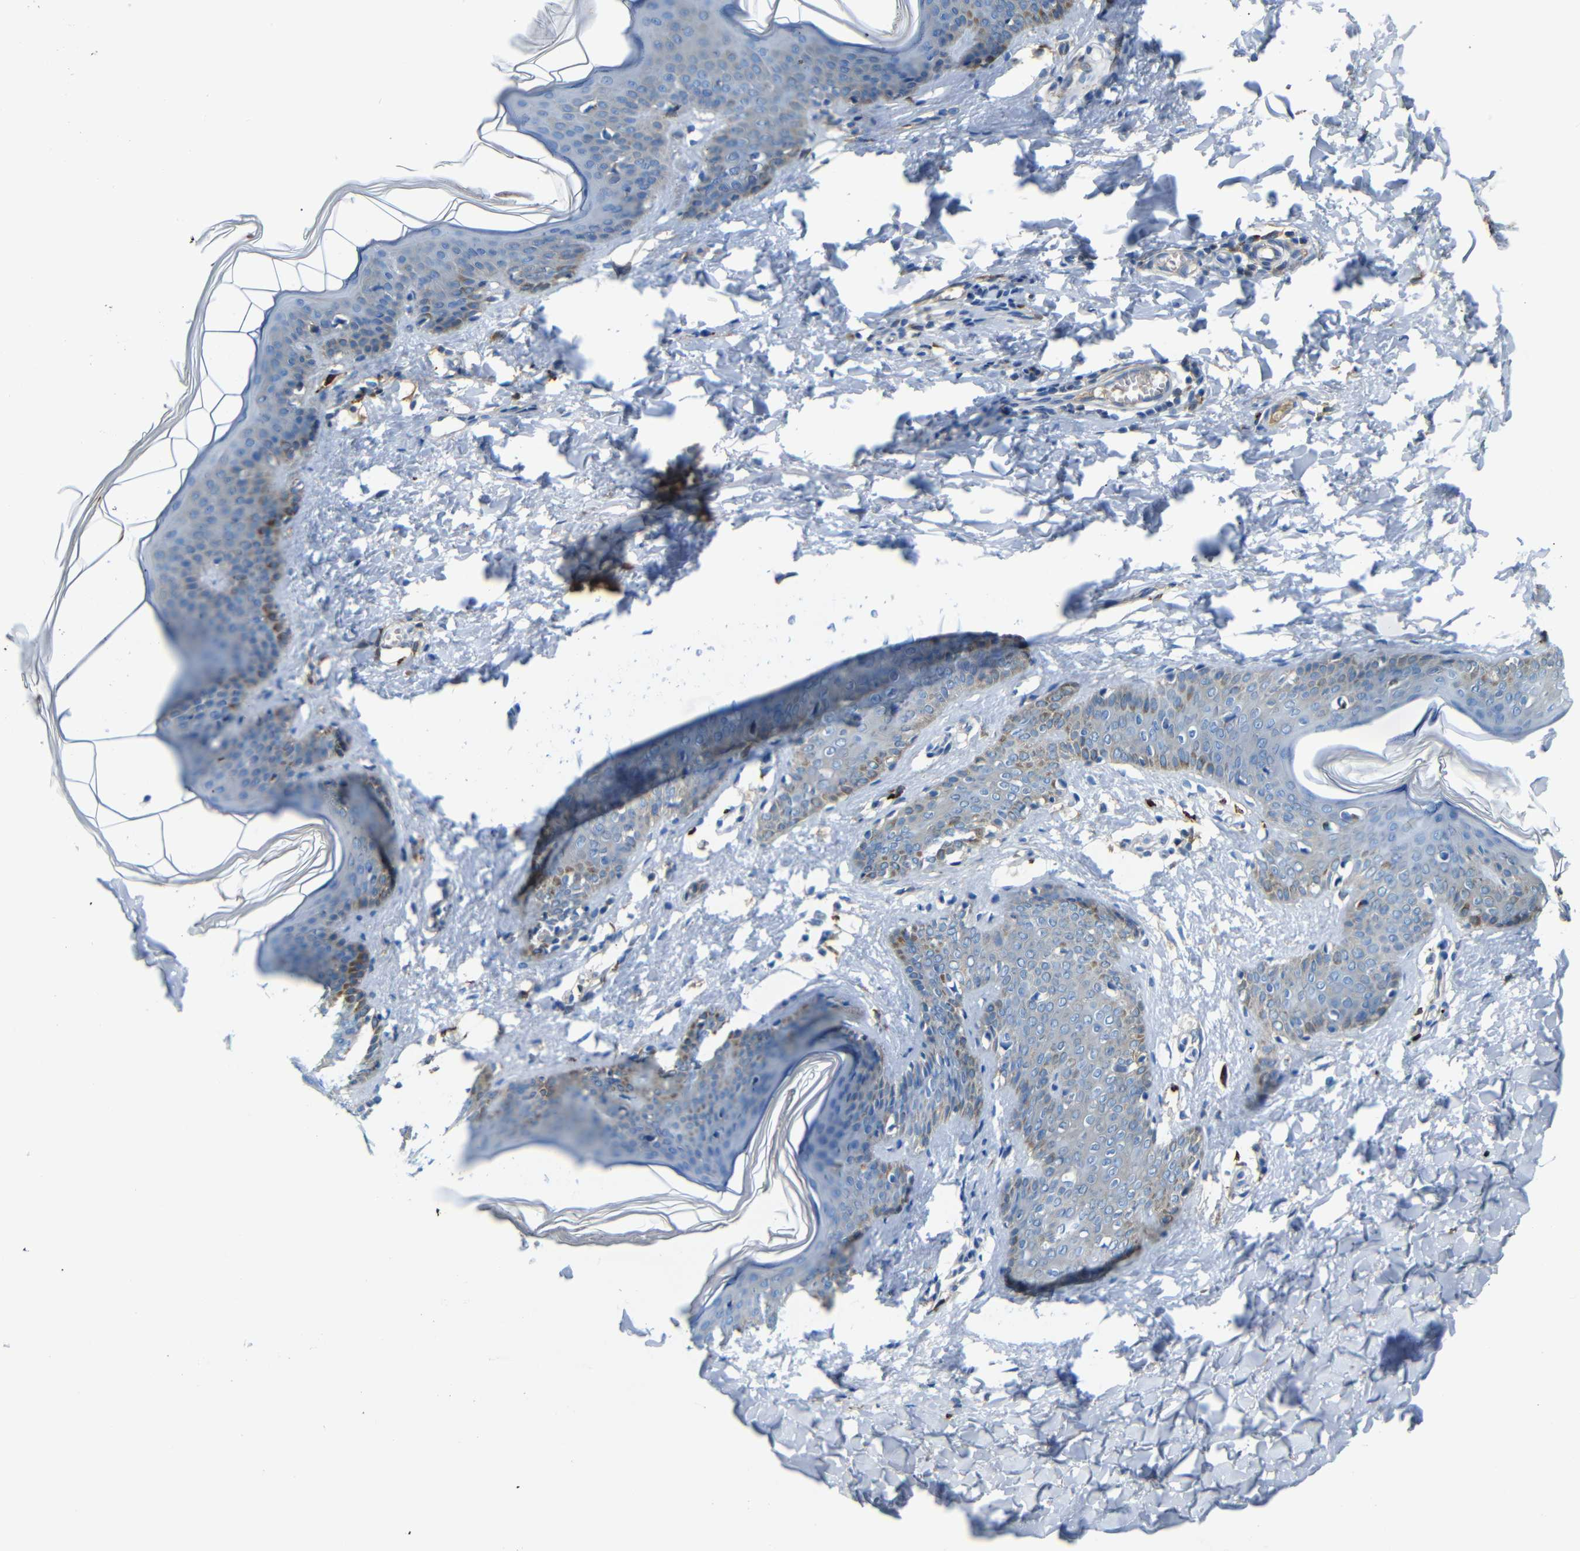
{"staining": {"intensity": "weak", "quantity": "<25%", "location": "cytoplasmic/membranous"}, "tissue": "skin", "cell_type": "Fibroblasts", "image_type": "normal", "snomed": [{"axis": "morphology", "description": "Normal tissue, NOS"}, {"axis": "topography", "description": "Skin"}], "caption": "This is a histopathology image of IHC staining of benign skin, which shows no positivity in fibroblasts.", "gene": "SERPINA1", "patient": {"sex": "female", "age": 17}}